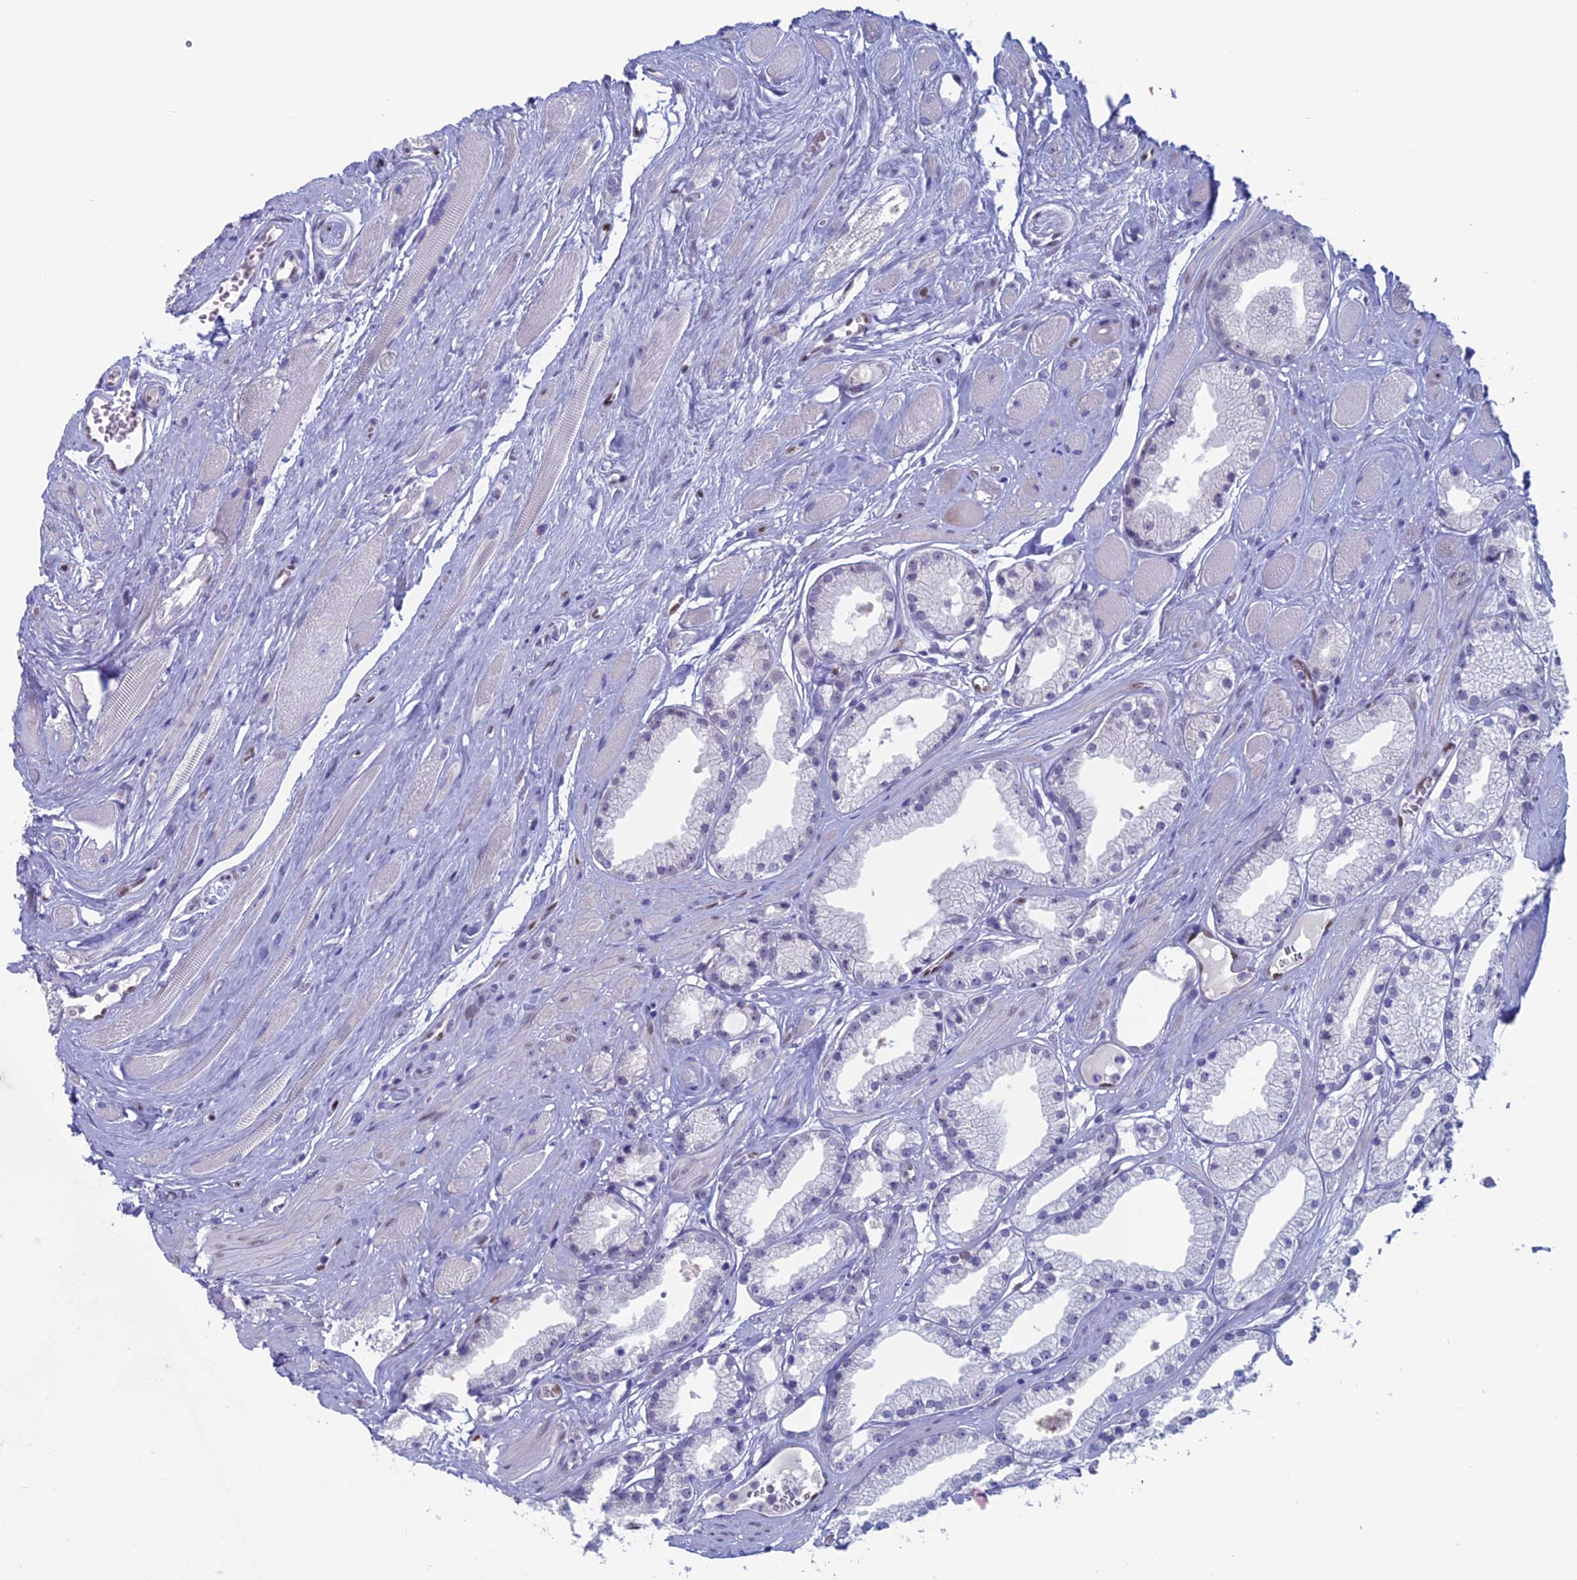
{"staining": {"intensity": "negative", "quantity": "none", "location": "none"}, "tissue": "prostate cancer", "cell_type": "Tumor cells", "image_type": "cancer", "snomed": [{"axis": "morphology", "description": "Adenocarcinoma, High grade"}, {"axis": "topography", "description": "Prostate"}], "caption": "Human prostate cancer (high-grade adenocarcinoma) stained for a protein using IHC displays no positivity in tumor cells.", "gene": "NOL4L", "patient": {"sex": "male", "age": 67}}